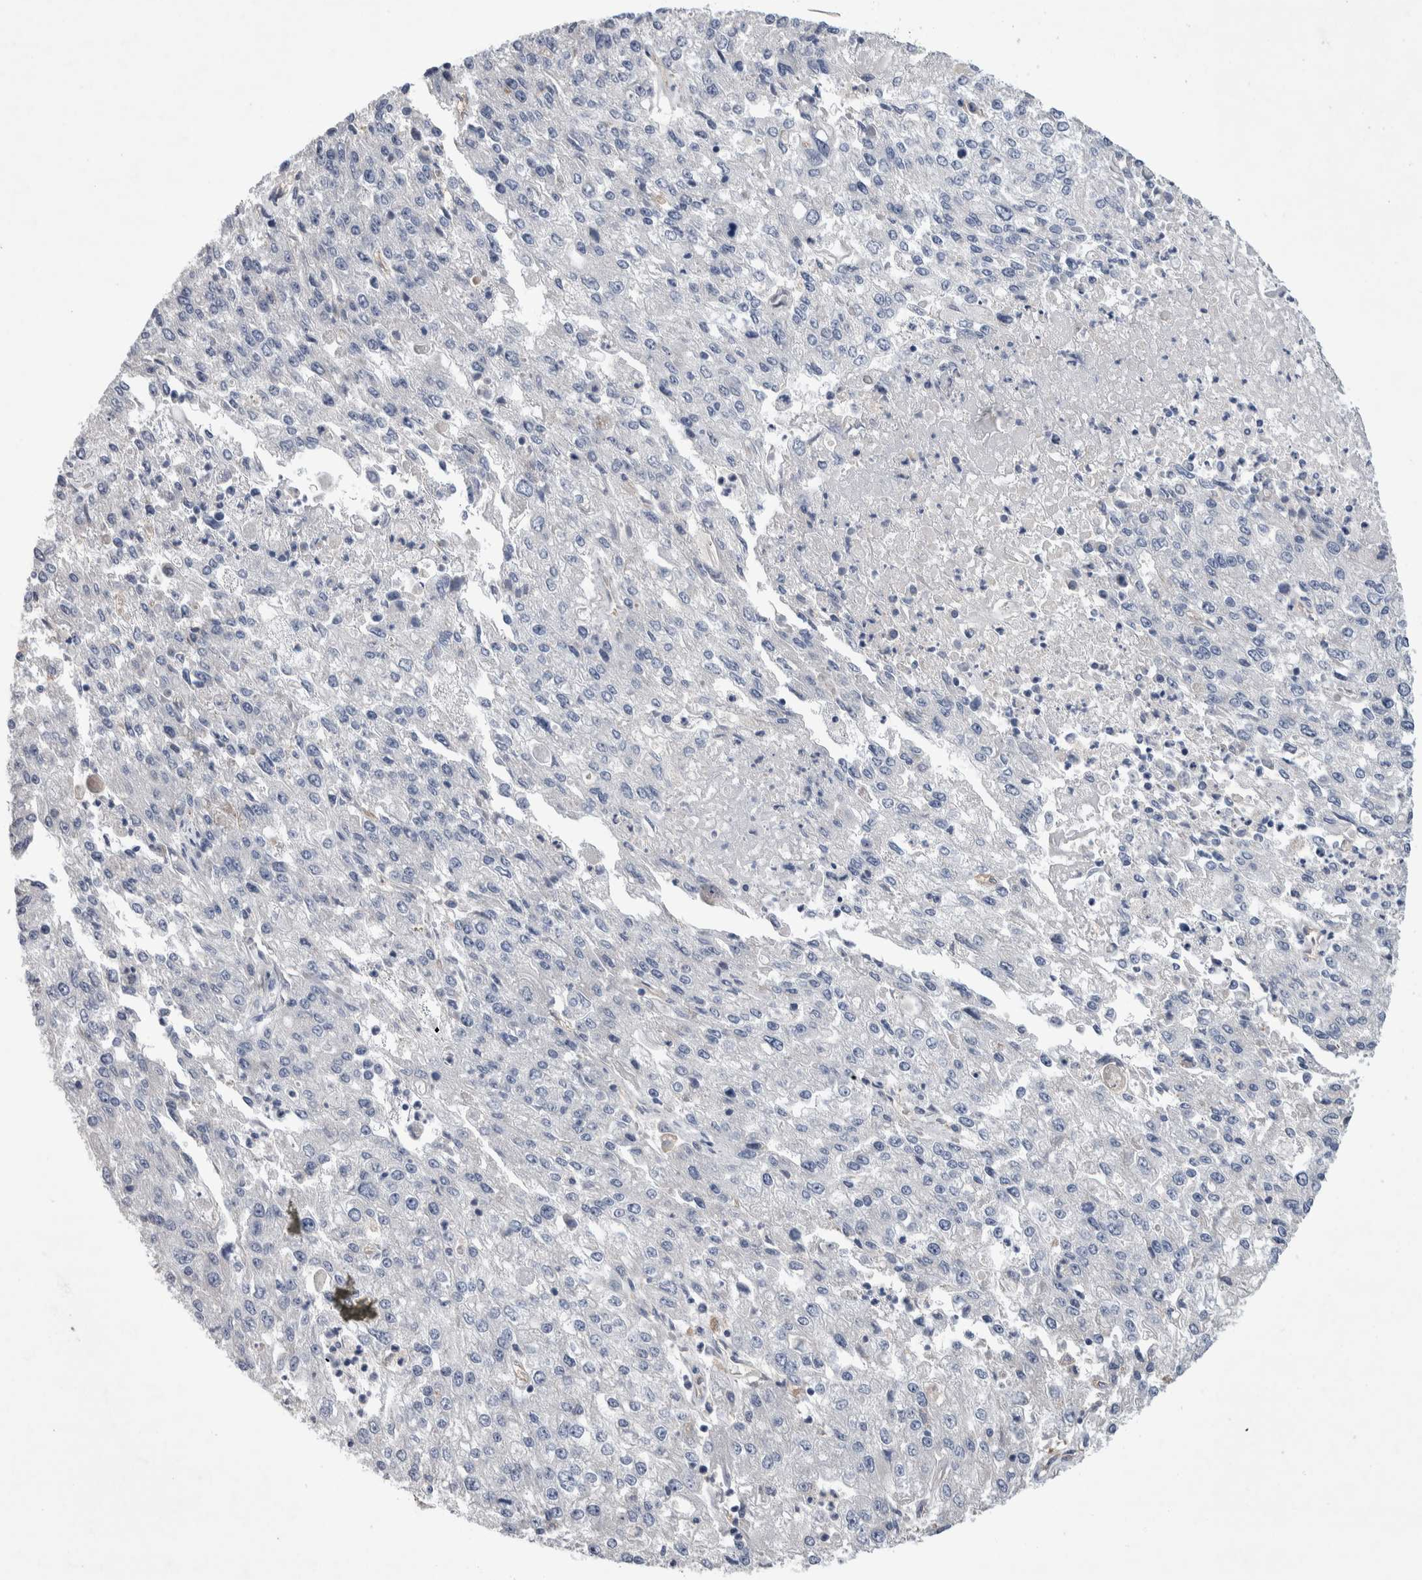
{"staining": {"intensity": "negative", "quantity": "none", "location": "none"}, "tissue": "endometrial cancer", "cell_type": "Tumor cells", "image_type": "cancer", "snomed": [{"axis": "morphology", "description": "Adenocarcinoma, NOS"}, {"axis": "topography", "description": "Endometrium"}], "caption": "DAB (3,3'-diaminobenzidine) immunohistochemical staining of endometrial cancer (adenocarcinoma) demonstrates no significant positivity in tumor cells. Brightfield microscopy of immunohistochemistry (IHC) stained with DAB (3,3'-diaminobenzidine) (brown) and hematoxylin (blue), captured at high magnification.", "gene": "CEP131", "patient": {"sex": "female", "age": 49}}